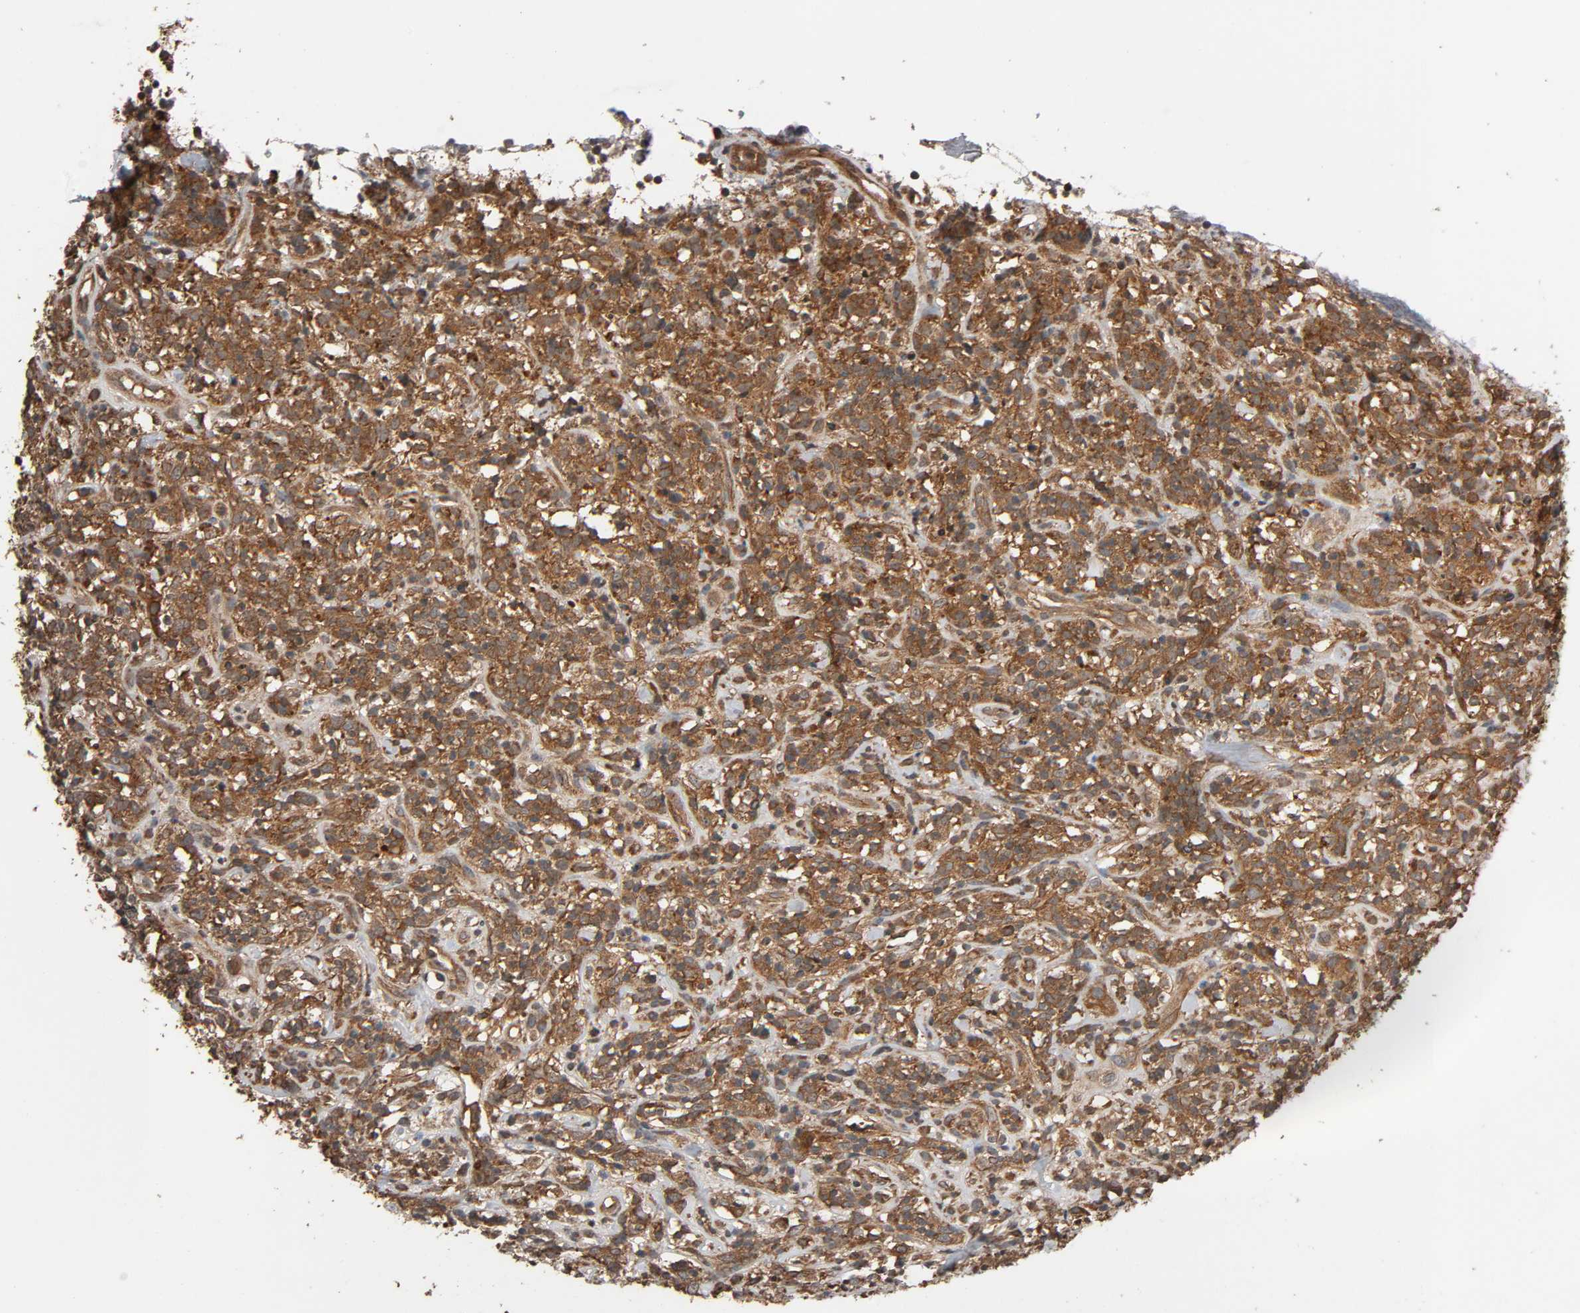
{"staining": {"intensity": "strong", "quantity": ">75%", "location": "cytoplasmic/membranous"}, "tissue": "lymphoma", "cell_type": "Tumor cells", "image_type": "cancer", "snomed": [{"axis": "morphology", "description": "Malignant lymphoma, non-Hodgkin's type, High grade"}, {"axis": "topography", "description": "Lymph node"}], "caption": "A high amount of strong cytoplasmic/membranous positivity is present in approximately >75% of tumor cells in high-grade malignant lymphoma, non-Hodgkin's type tissue.", "gene": "MAP3K8", "patient": {"sex": "female", "age": 73}}